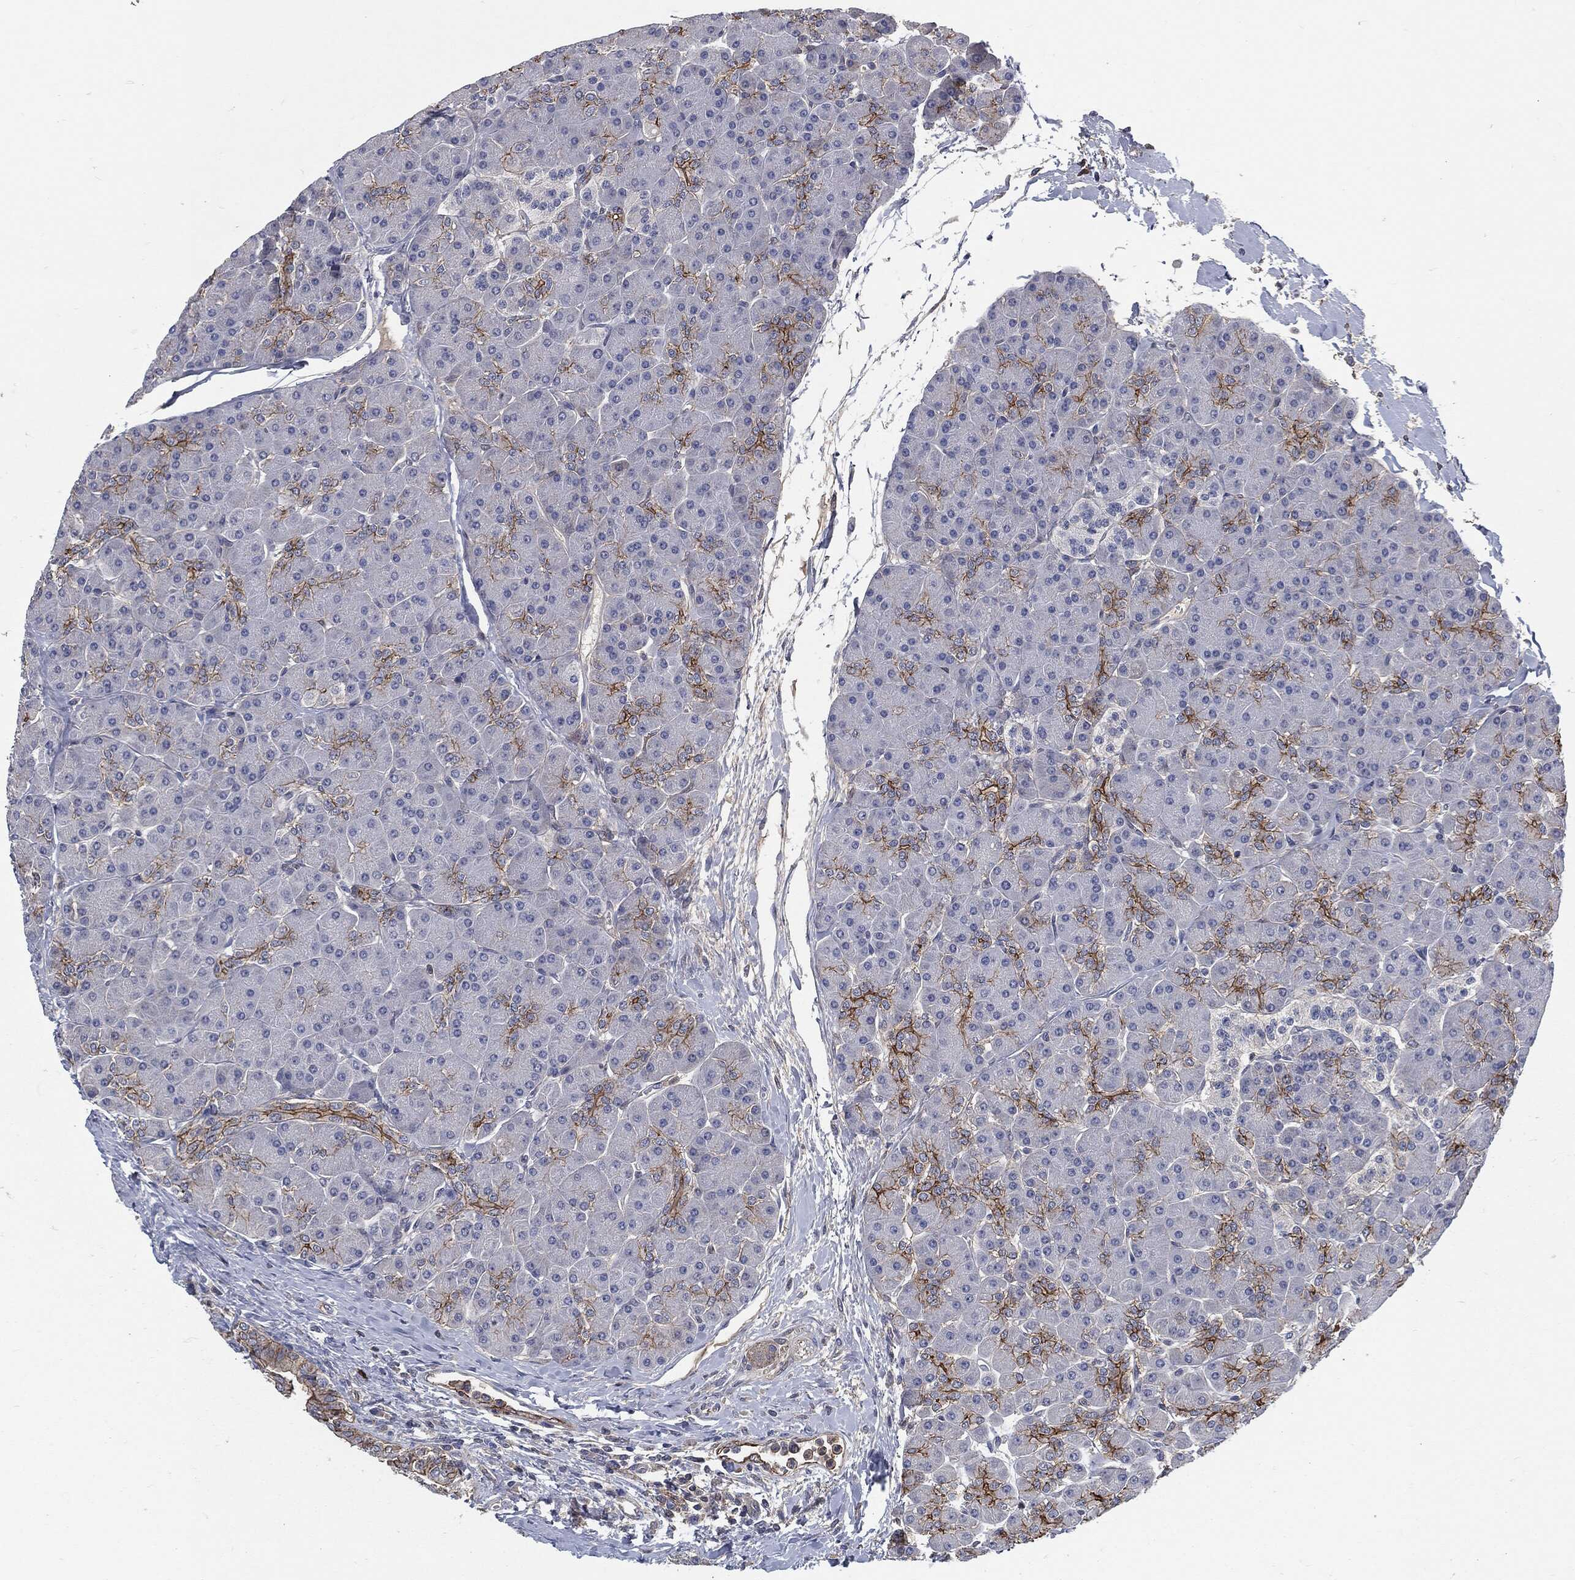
{"staining": {"intensity": "strong", "quantity": "25%-75%", "location": "cytoplasmic/membranous"}, "tissue": "pancreas", "cell_type": "Exocrine glandular cells", "image_type": "normal", "snomed": [{"axis": "morphology", "description": "Normal tissue, NOS"}, {"axis": "topography", "description": "Pancreas"}], "caption": "This is a photomicrograph of IHC staining of normal pancreas, which shows strong expression in the cytoplasmic/membranous of exocrine glandular cells.", "gene": "SVIL", "patient": {"sex": "female", "age": 44}}